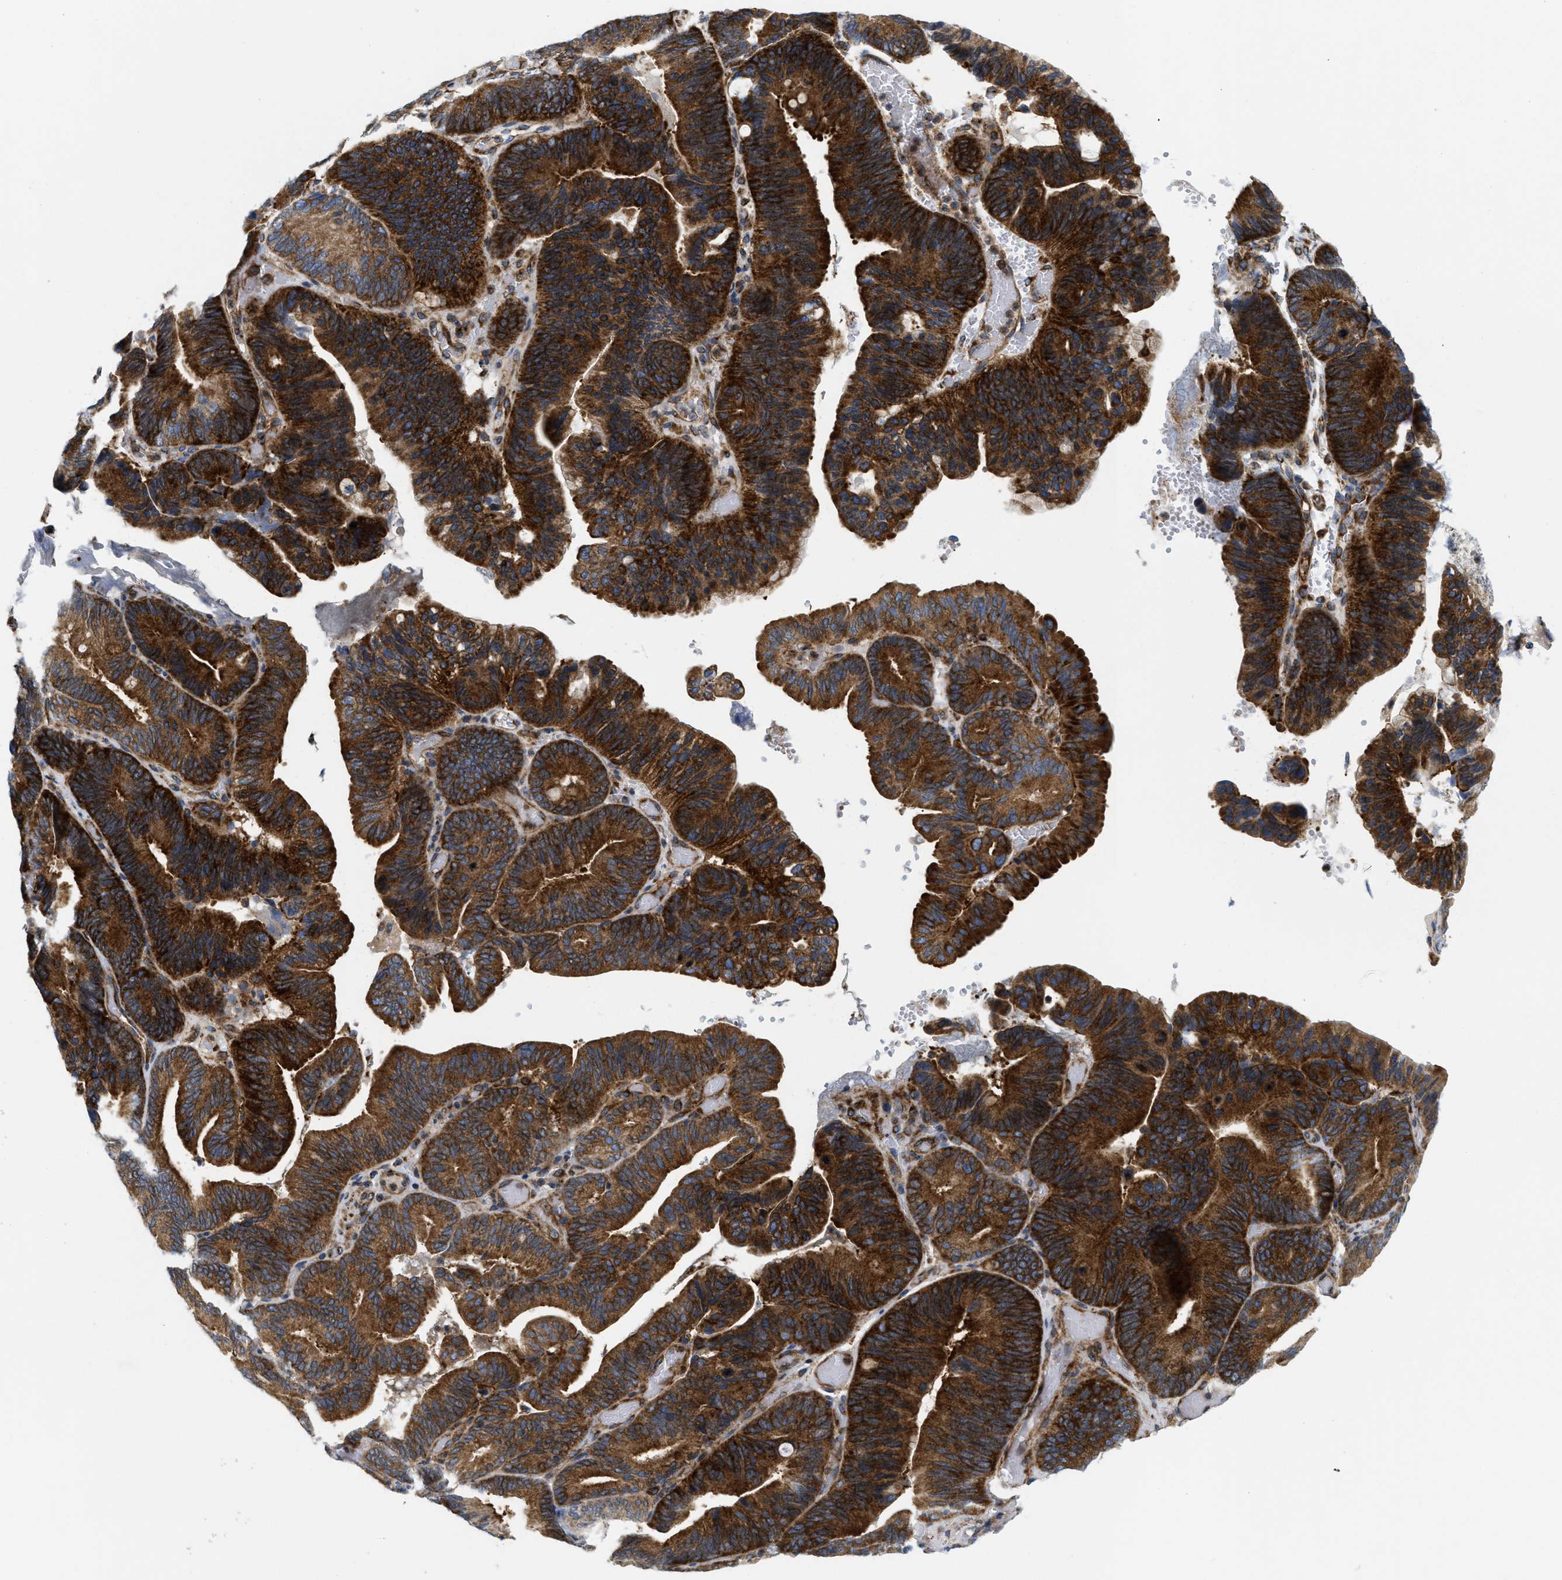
{"staining": {"intensity": "strong", "quantity": ">75%", "location": "cytoplasmic/membranous"}, "tissue": "pancreatic cancer", "cell_type": "Tumor cells", "image_type": "cancer", "snomed": [{"axis": "morphology", "description": "Adenocarcinoma, NOS"}, {"axis": "topography", "description": "Pancreas"}], "caption": "Tumor cells show high levels of strong cytoplasmic/membranous staining in about >75% of cells in human adenocarcinoma (pancreatic).", "gene": "DCTN4", "patient": {"sex": "male", "age": 82}}